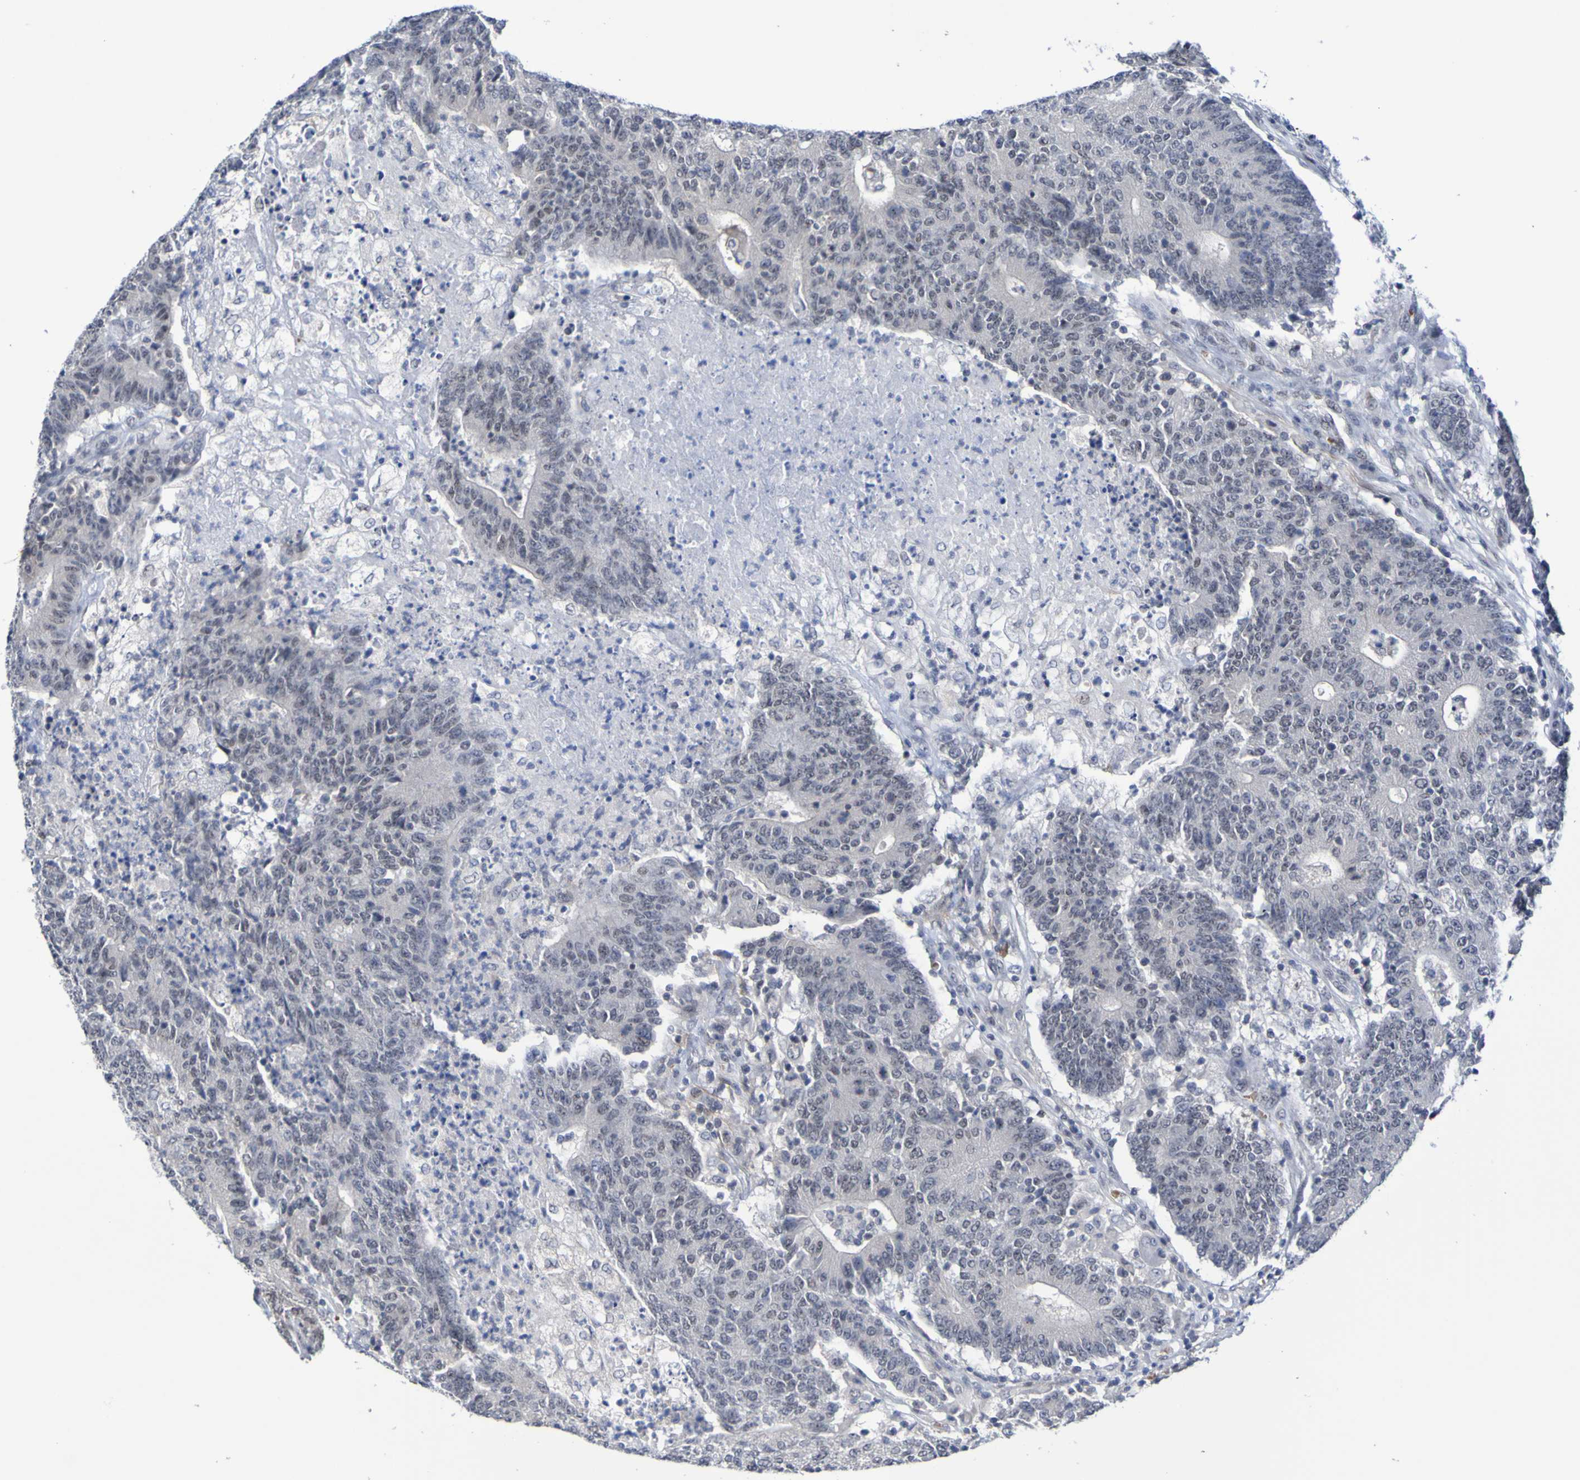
{"staining": {"intensity": "weak", "quantity": "<25%", "location": "nuclear"}, "tissue": "colorectal cancer", "cell_type": "Tumor cells", "image_type": "cancer", "snomed": [{"axis": "morphology", "description": "Normal tissue, NOS"}, {"axis": "morphology", "description": "Adenocarcinoma, NOS"}, {"axis": "topography", "description": "Colon"}], "caption": "IHC image of neoplastic tissue: human colorectal cancer (adenocarcinoma) stained with DAB (3,3'-diaminobenzidine) reveals no significant protein expression in tumor cells. (DAB immunohistochemistry (IHC) with hematoxylin counter stain).", "gene": "PCGF1", "patient": {"sex": "female", "age": 75}}